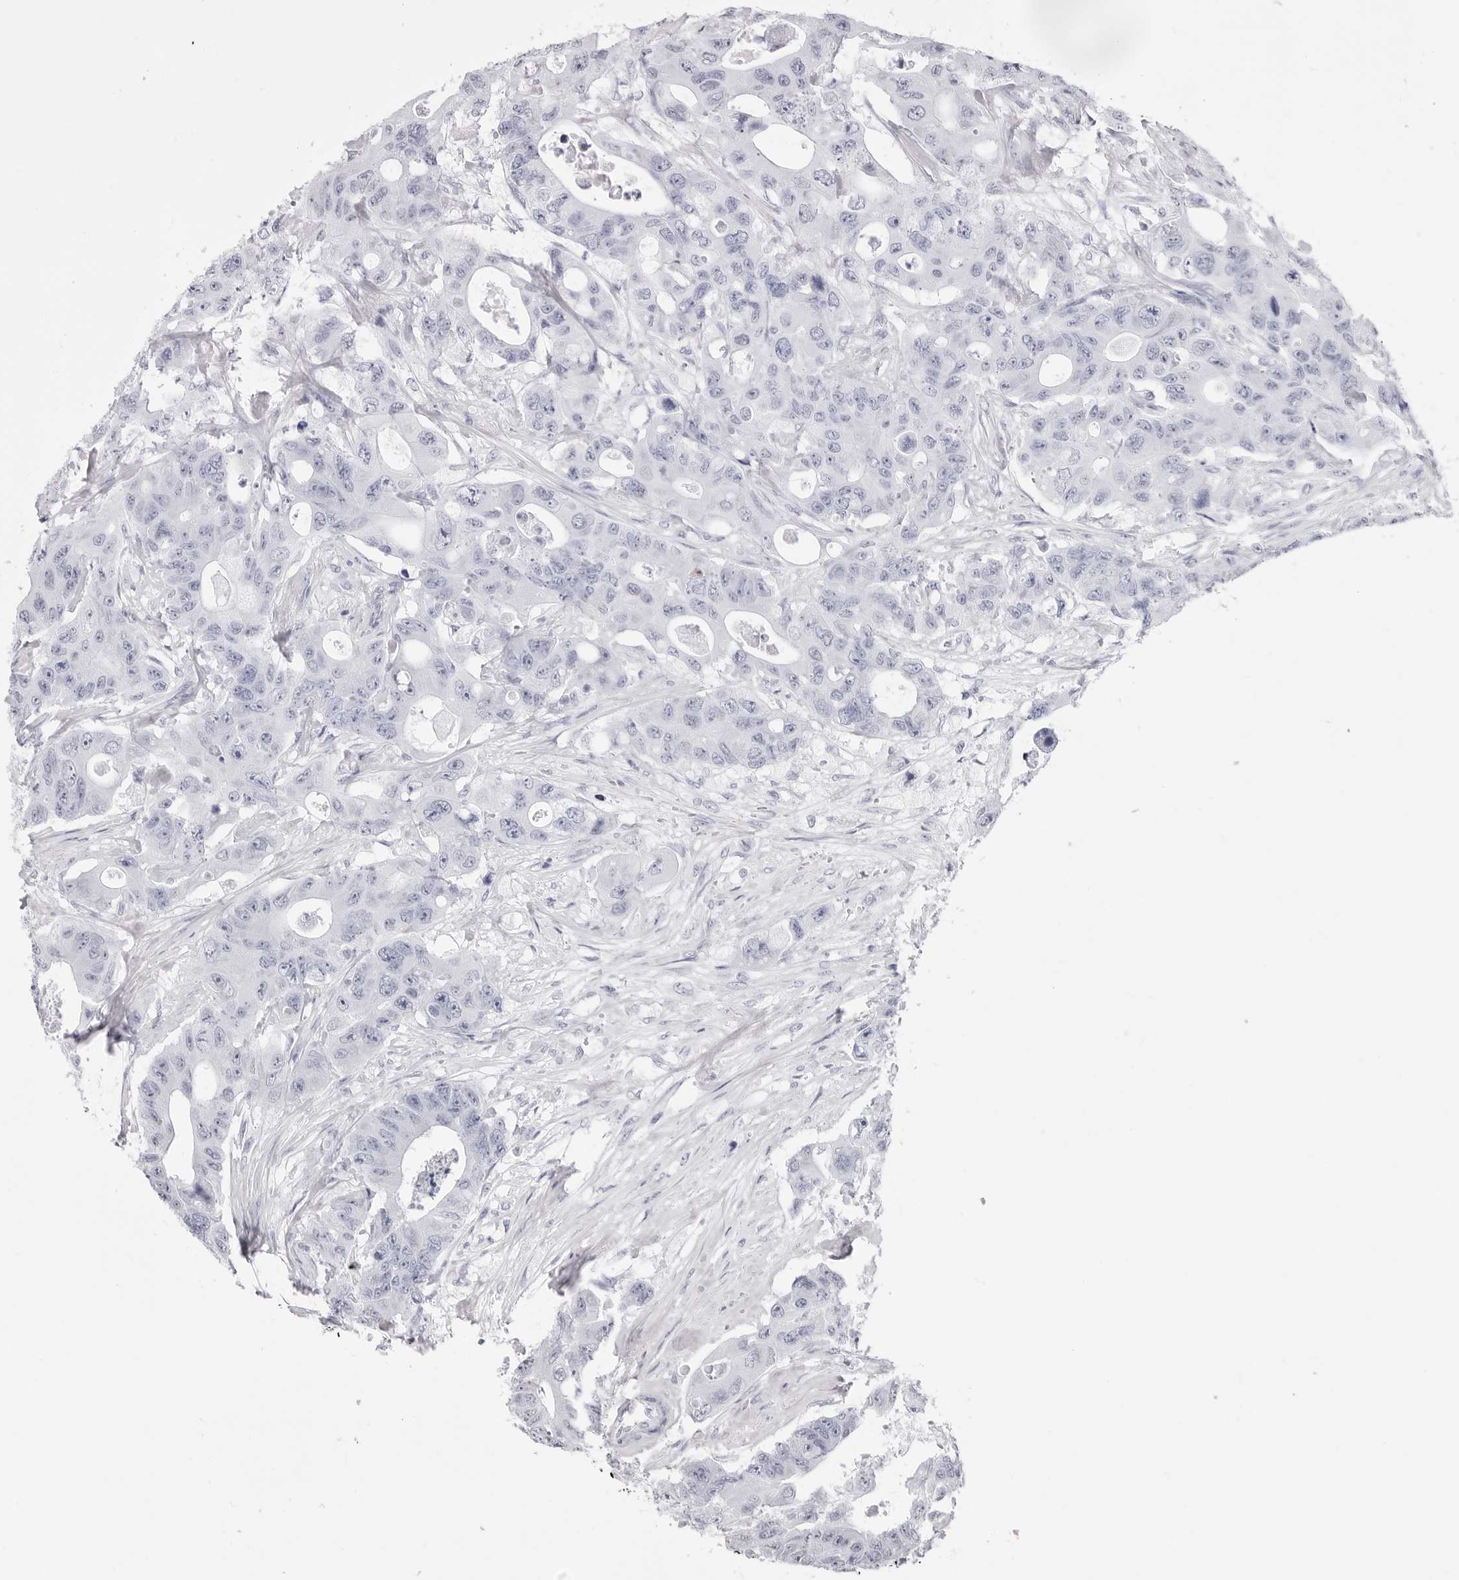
{"staining": {"intensity": "negative", "quantity": "none", "location": "none"}, "tissue": "colorectal cancer", "cell_type": "Tumor cells", "image_type": "cancer", "snomed": [{"axis": "morphology", "description": "Adenocarcinoma, NOS"}, {"axis": "topography", "description": "Colon"}], "caption": "An image of human colorectal cancer is negative for staining in tumor cells.", "gene": "TSSK1B", "patient": {"sex": "female", "age": 46}}